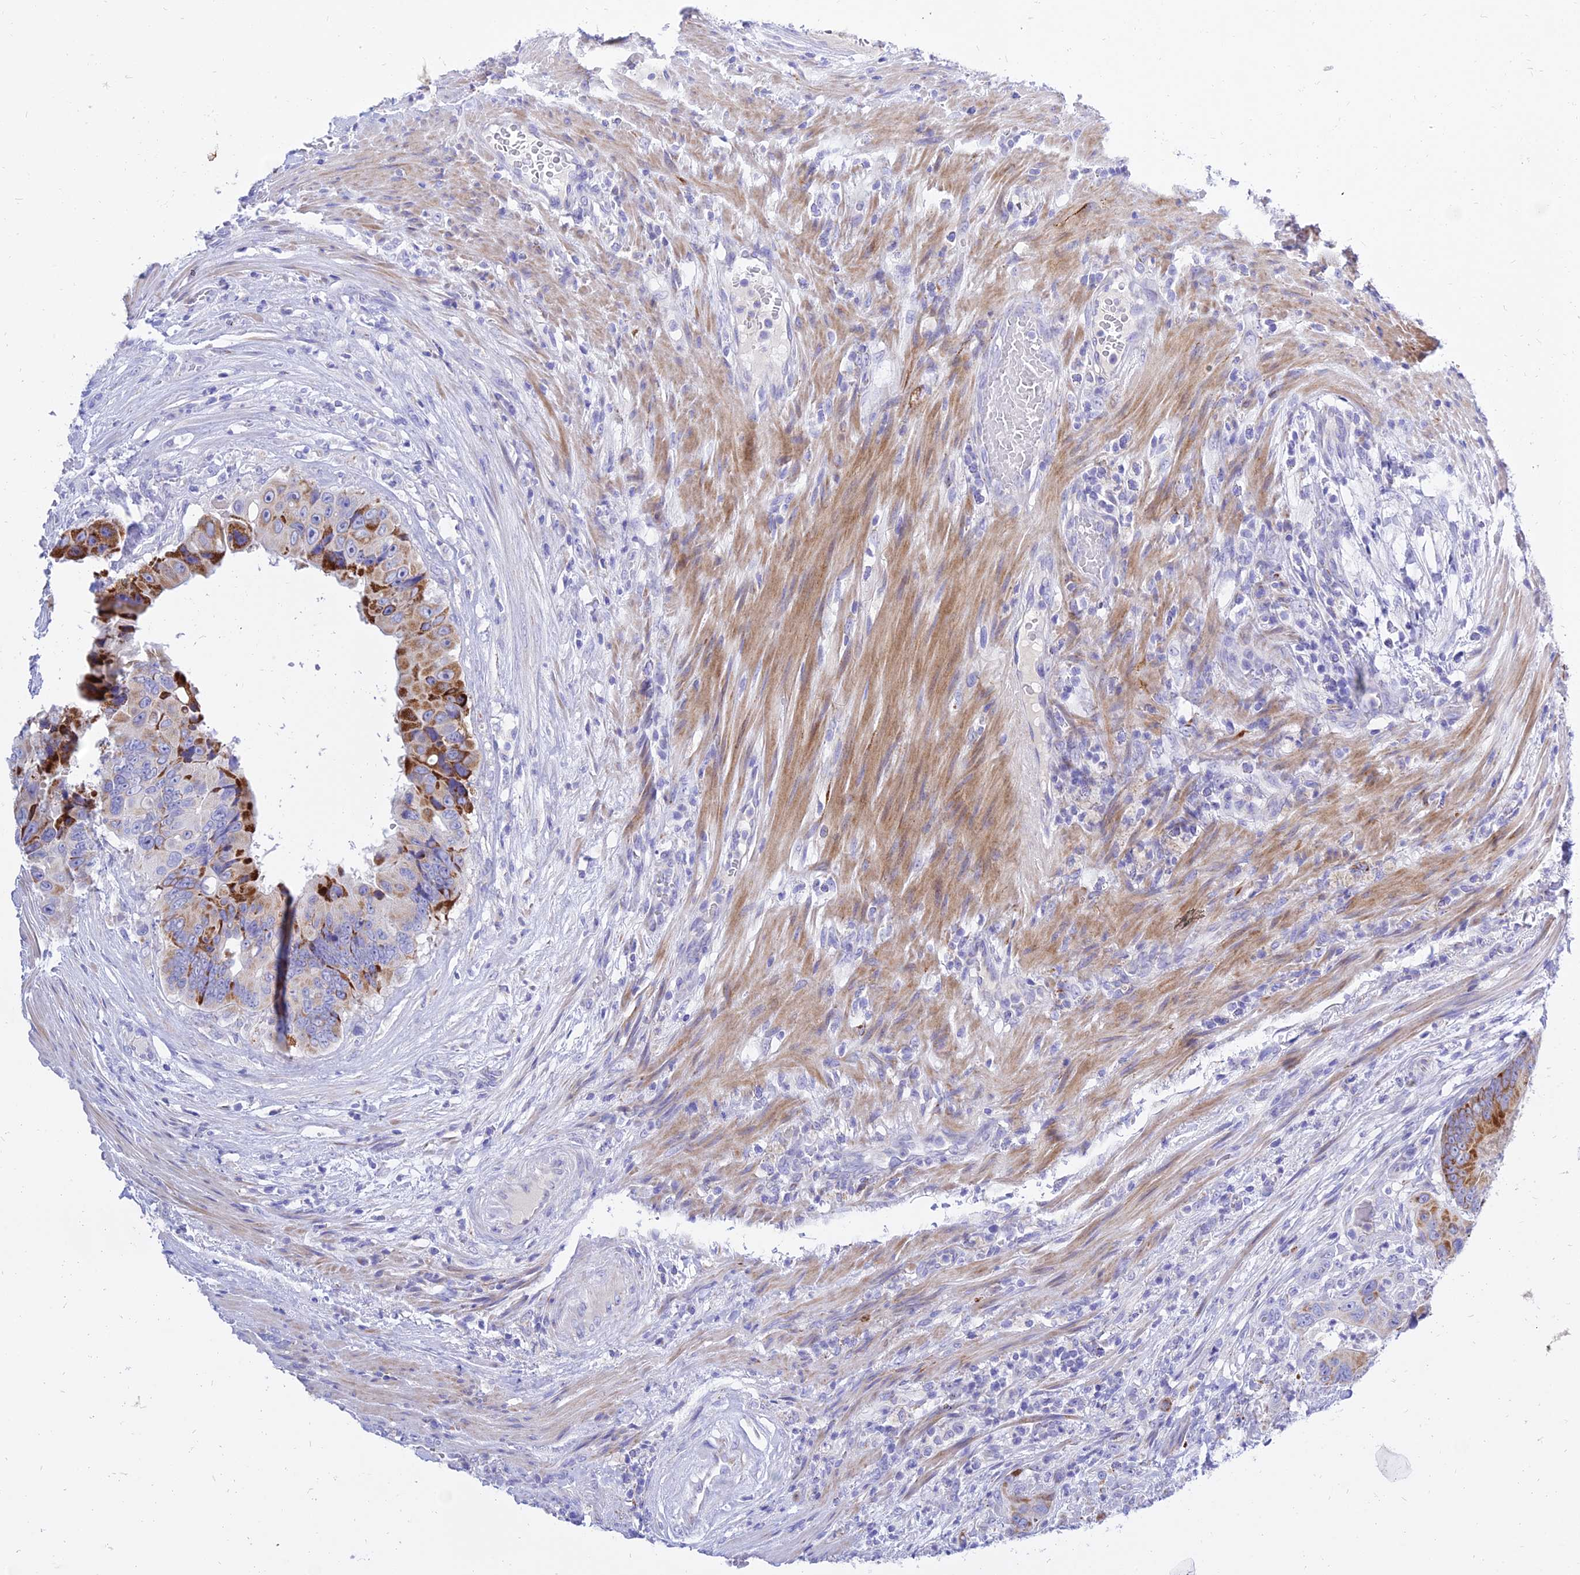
{"staining": {"intensity": "moderate", "quantity": "25%-75%", "location": "cytoplasmic/membranous"}, "tissue": "colorectal cancer", "cell_type": "Tumor cells", "image_type": "cancer", "snomed": [{"axis": "morphology", "description": "Adenocarcinoma, NOS"}, {"axis": "topography", "description": "Colon"}], "caption": "An immunohistochemistry (IHC) photomicrograph of neoplastic tissue is shown. Protein staining in brown highlights moderate cytoplasmic/membranous positivity in adenocarcinoma (colorectal) within tumor cells.", "gene": "PKN3", "patient": {"sex": "male", "age": 84}}